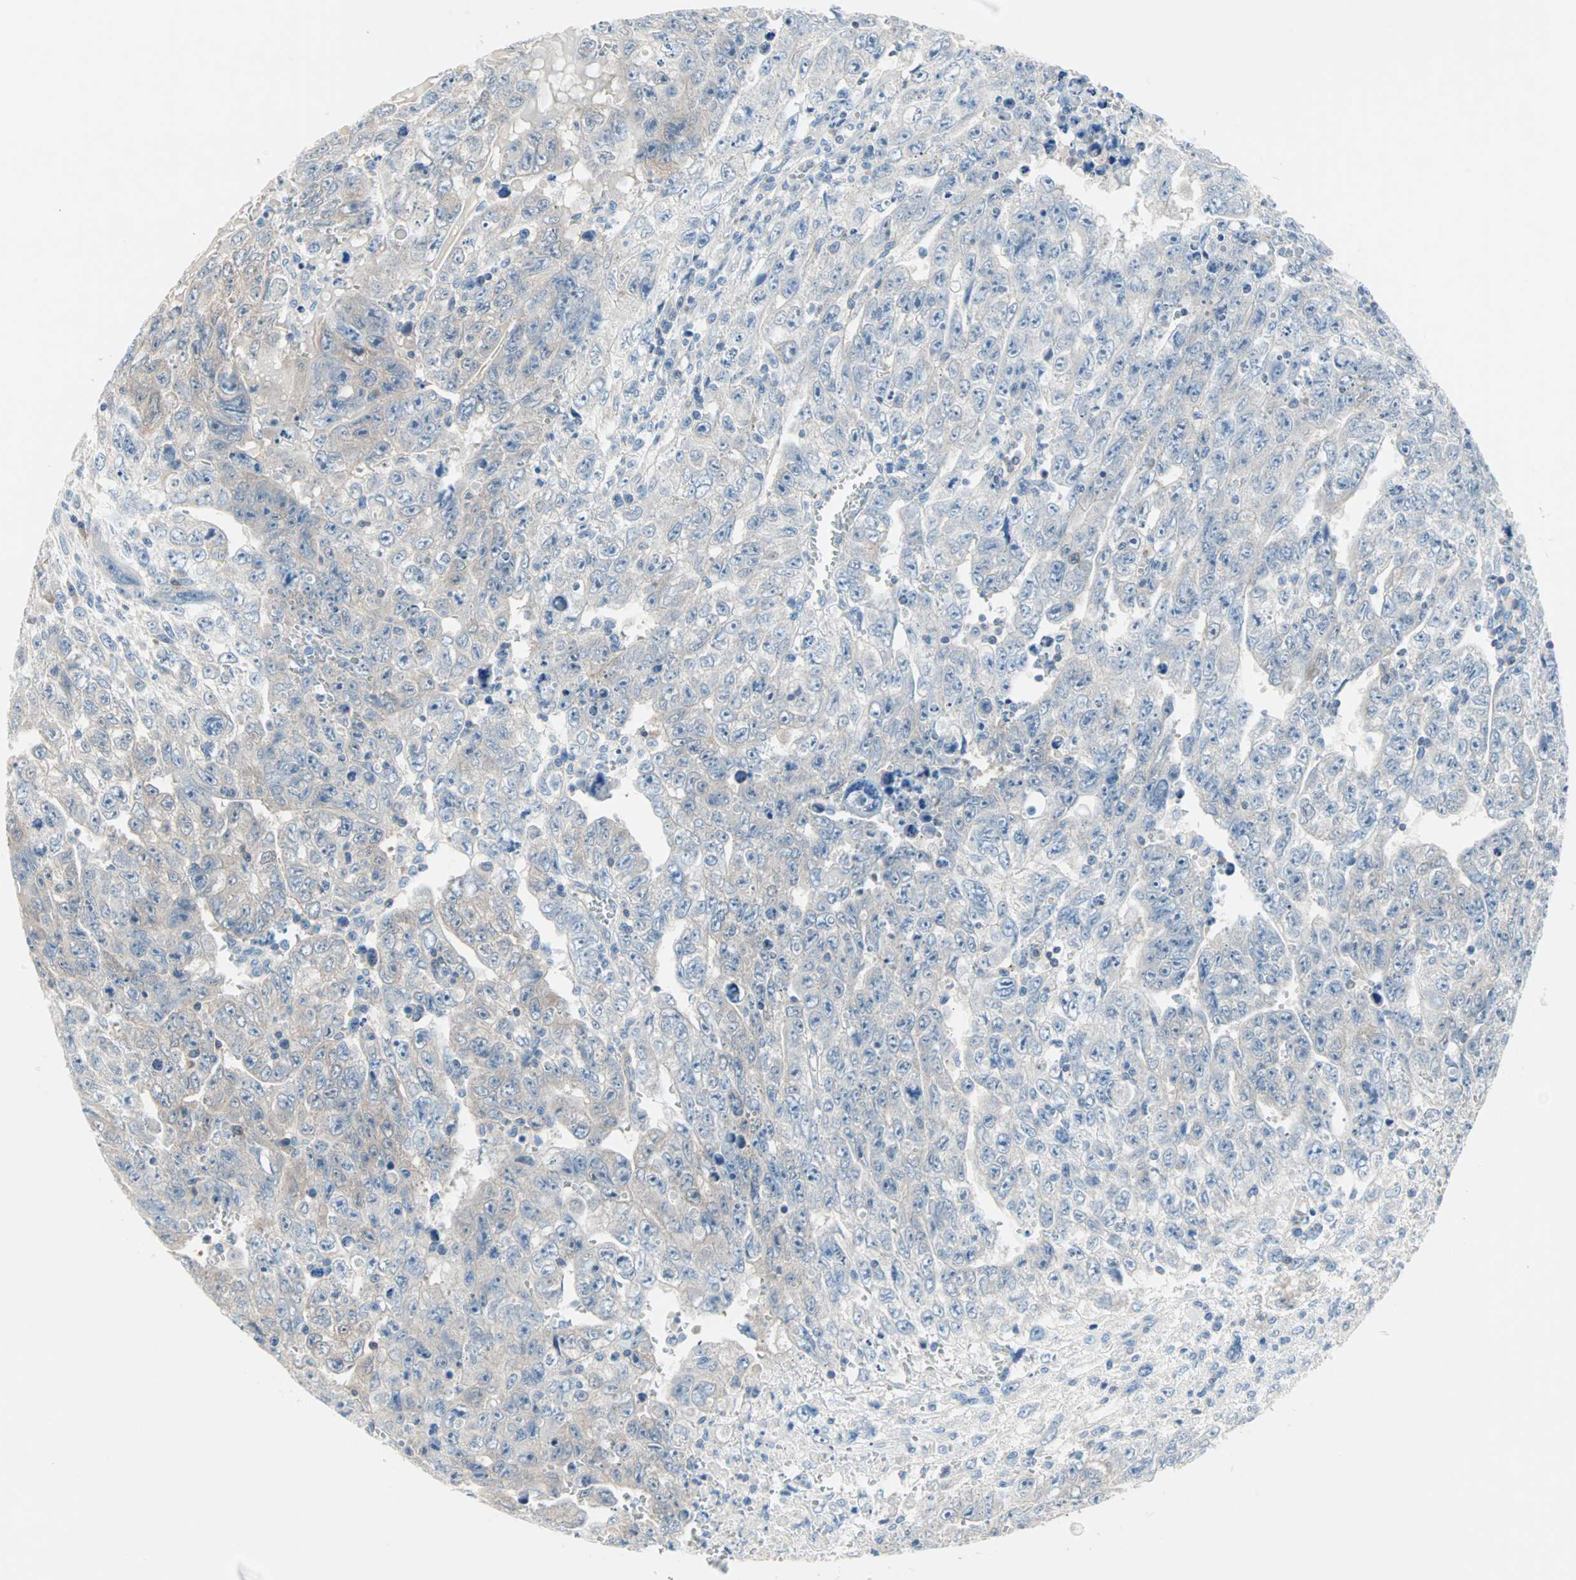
{"staining": {"intensity": "weak", "quantity": "<25%", "location": "cytoplasmic/membranous"}, "tissue": "testis cancer", "cell_type": "Tumor cells", "image_type": "cancer", "snomed": [{"axis": "morphology", "description": "Carcinoma, Embryonal, NOS"}, {"axis": "topography", "description": "Testis"}], "caption": "DAB (3,3'-diaminobenzidine) immunohistochemical staining of testis cancer (embryonal carcinoma) shows no significant positivity in tumor cells.", "gene": "MPI", "patient": {"sex": "male", "age": 28}}